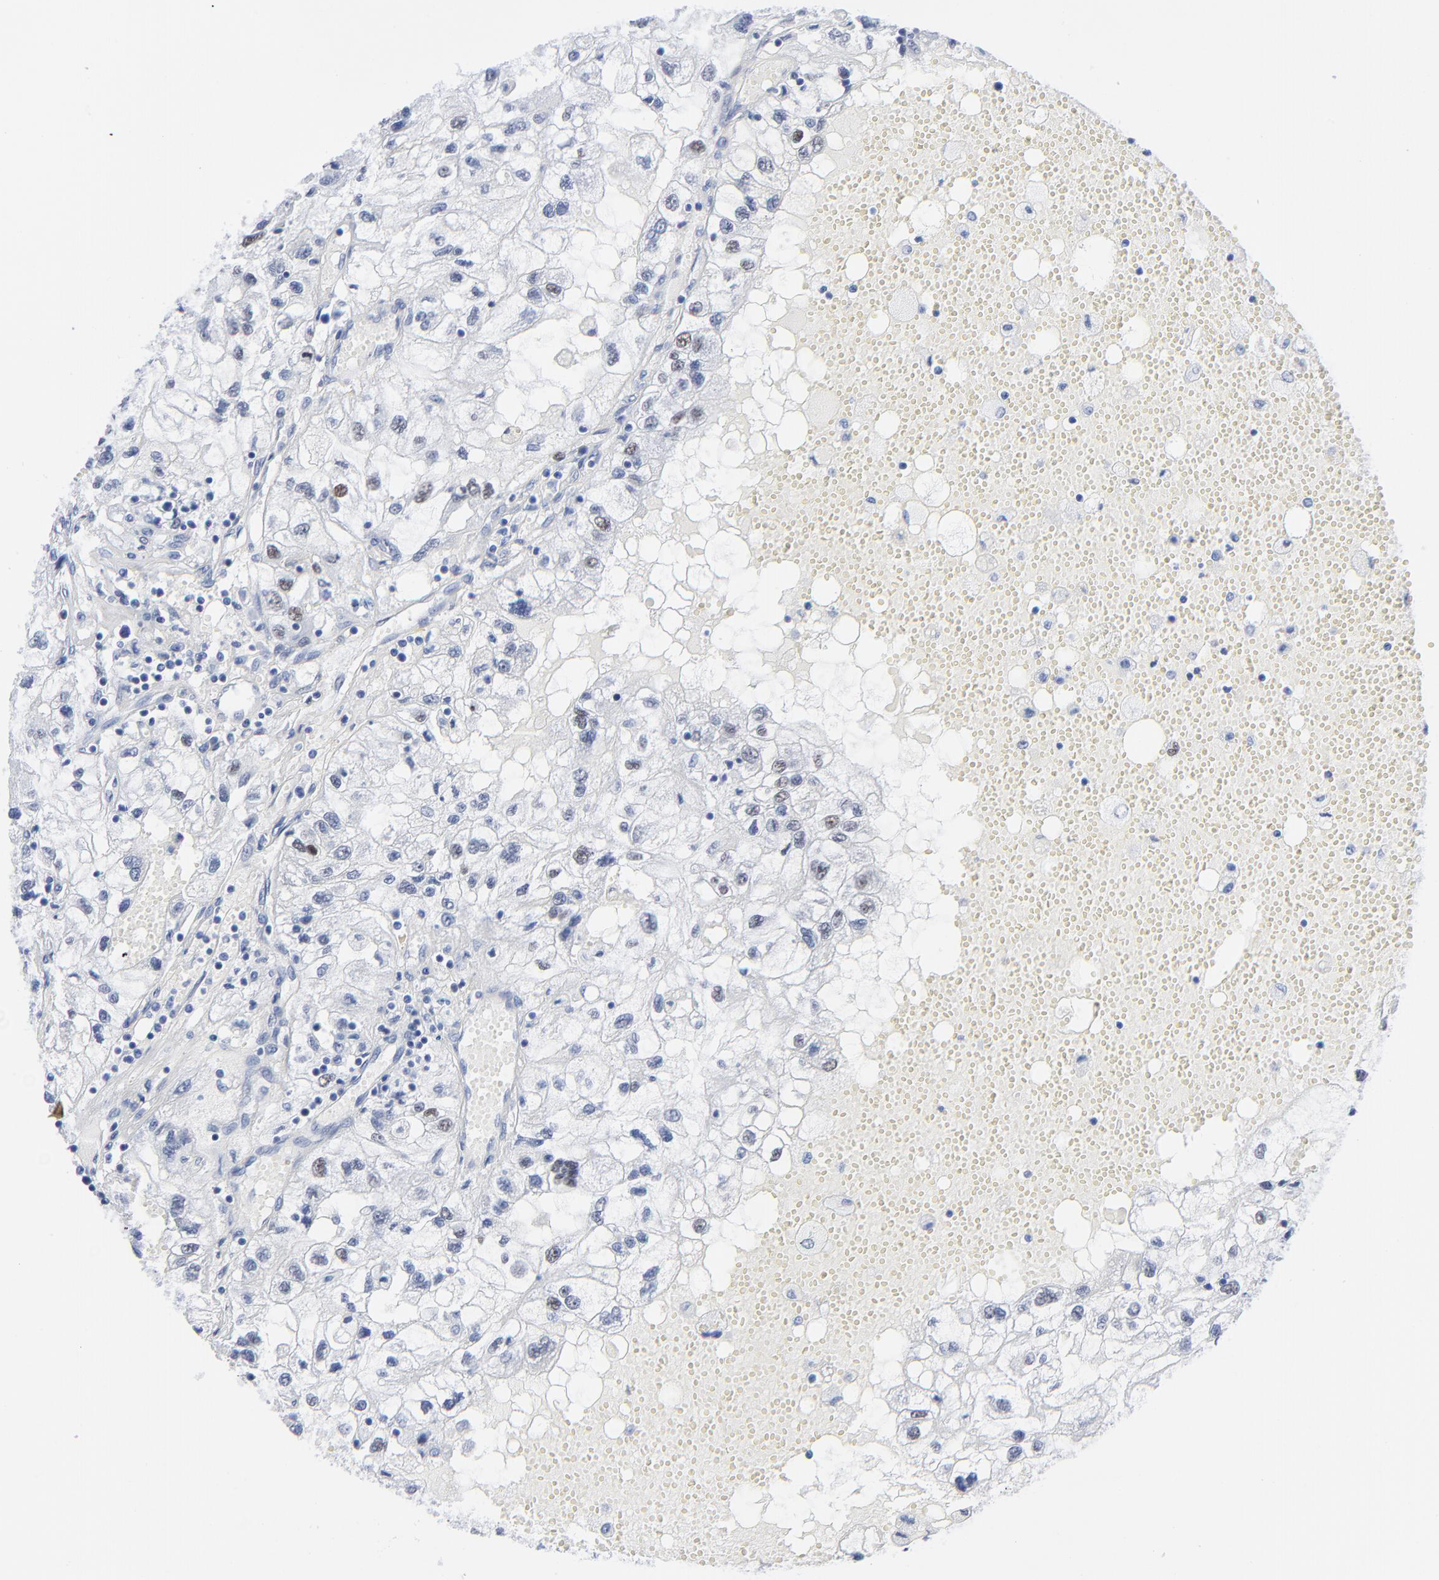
{"staining": {"intensity": "weak", "quantity": "<25%", "location": "nuclear"}, "tissue": "renal cancer", "cell_type": "Tumor cells", "image_type": "cancer", "snomed": [{"axis": "morphology", "description": "Normal tissue, NOS"}, {"axis": "morphology", "description": "Adenocarcinoma, NOS"}, {"axis": "topography", "description": "Kidney"}], "caption": "Immunohistochemistry (IHC) micrograph of renal adenocarcinoma stained for a protein (brown), which shows no positivity in tumor cells. Brightfield microscopy of IHC stained with DAB (3,3'-diaminobenzidine) (brown) and hematoxylin (blue), captured at high magnification.", "gene": "JUN", "patient": {"sex": "male", "age": 71}}